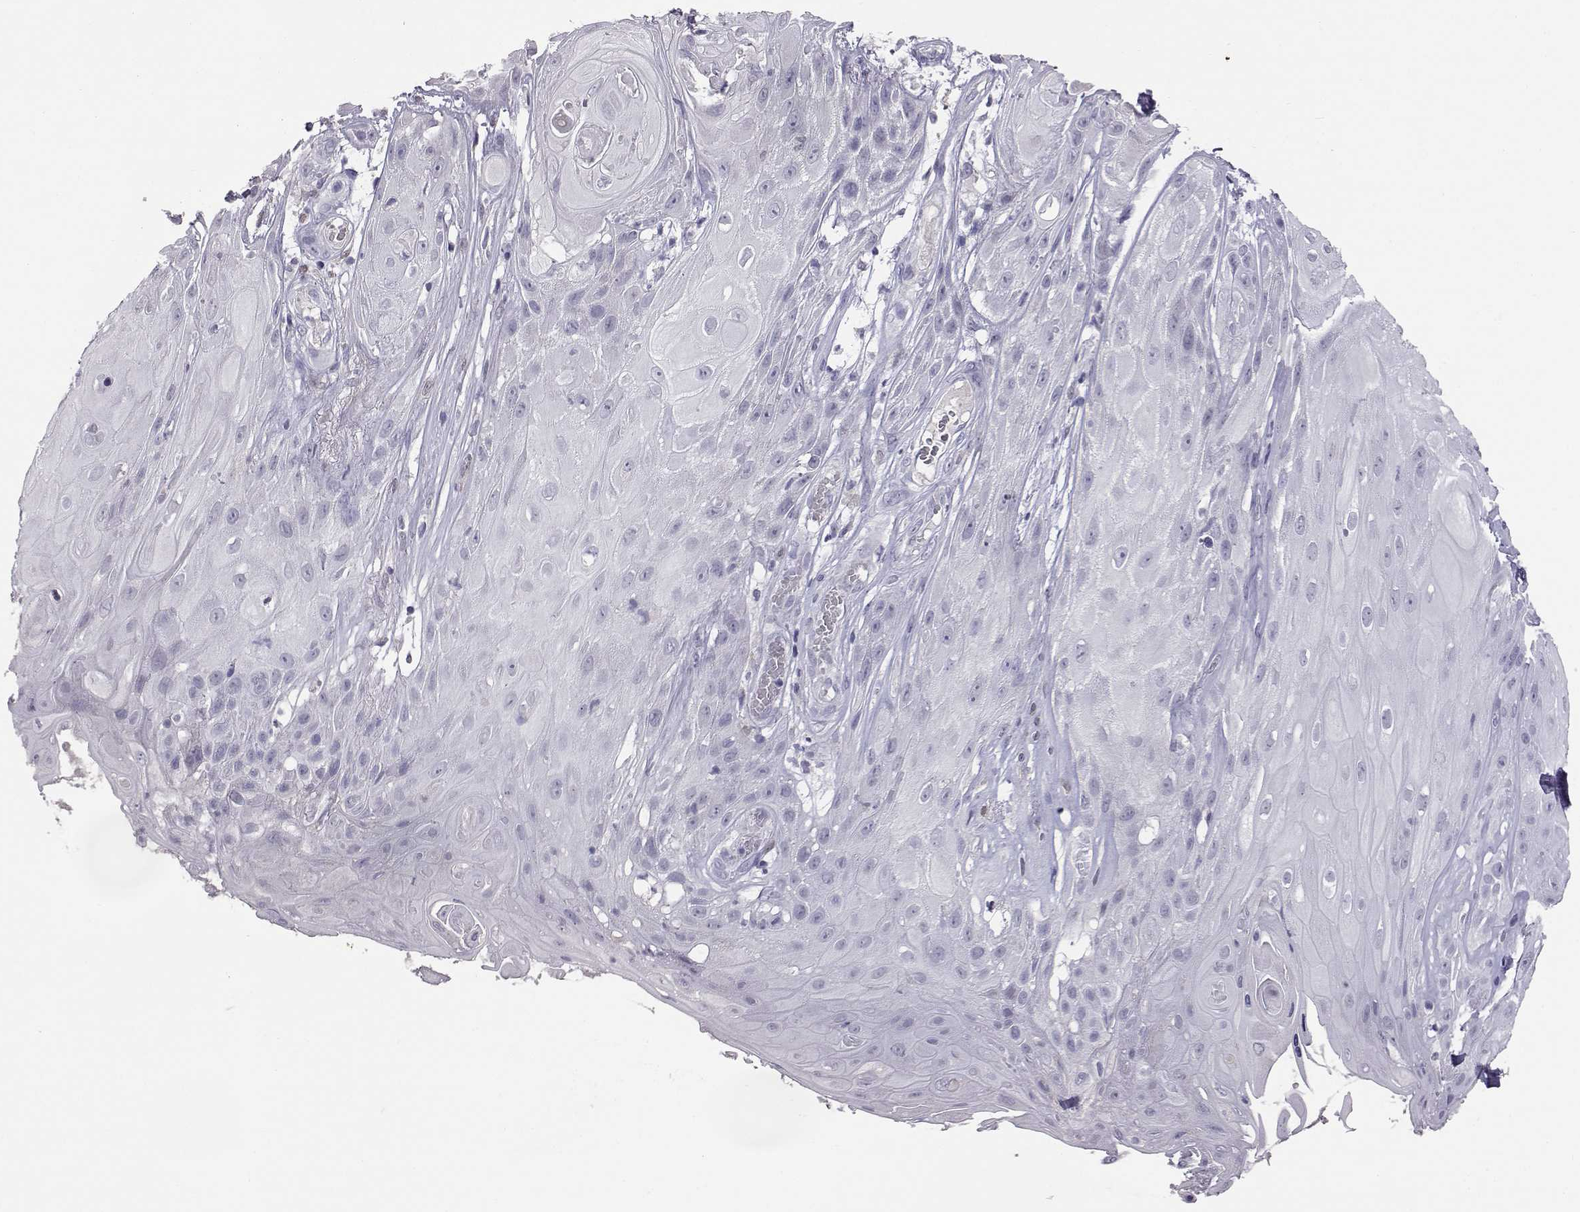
{"staining": {"intensity": "negative", "quantity": "none", "location": "none"}, "tissue": "skin cancer", "cell_type": "Tumor cells", "image_type": "cancer", "snomed": [{"axis": "morphology", "description": "Squamous cell carcinoma, NOS"}, {"axis": "topography", "description": "Skin"}], "caption": "Tumor cells show no significant positivity in squamous cell carcinoma (skin). (DAB immunohistochemistry (IHC) visualized using brightfield microscopy, high magnification).", "gene": "AKR1B1", "patient": {"sex": "male", "age": 62}}